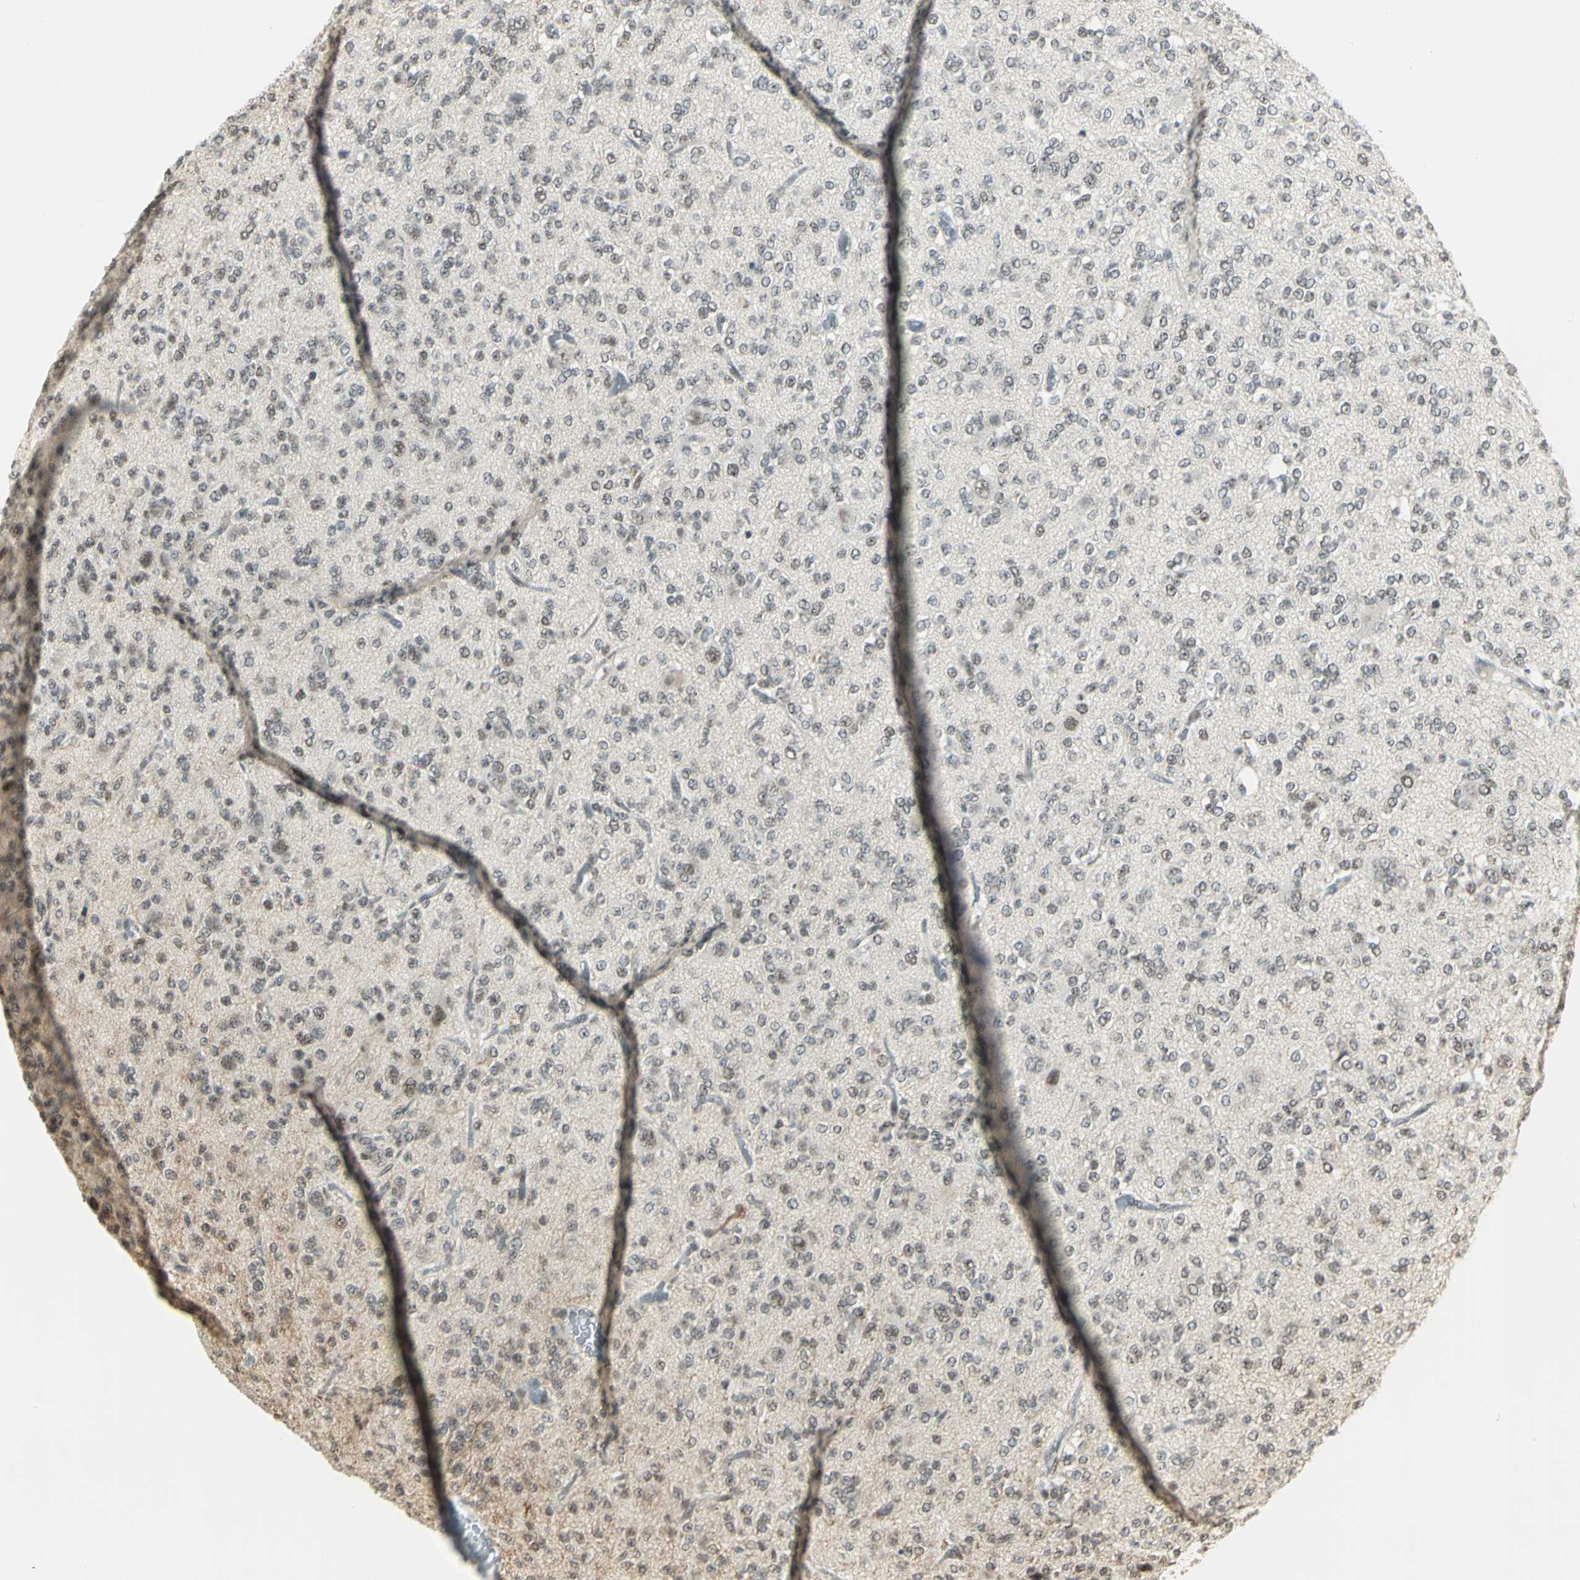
{"staining": {"intensity": "weak", "quantity": "25%-75%", "location": "nuclear"}, "tissue": "glioma", "cell_type": "Tumor cells", "image_type": "cancer", "snomed": [{"axis": "morphology", "description": "Glioma, malignant, Low grade"}, {"axis": "topography", "description": "Brain"}], "caption": "The immunohistochemical stain highlights weak nuclear staining in tumor cells of glioma tissue.", "gene": "CBX3", "patient": {"sex": "male", "age": 38}}